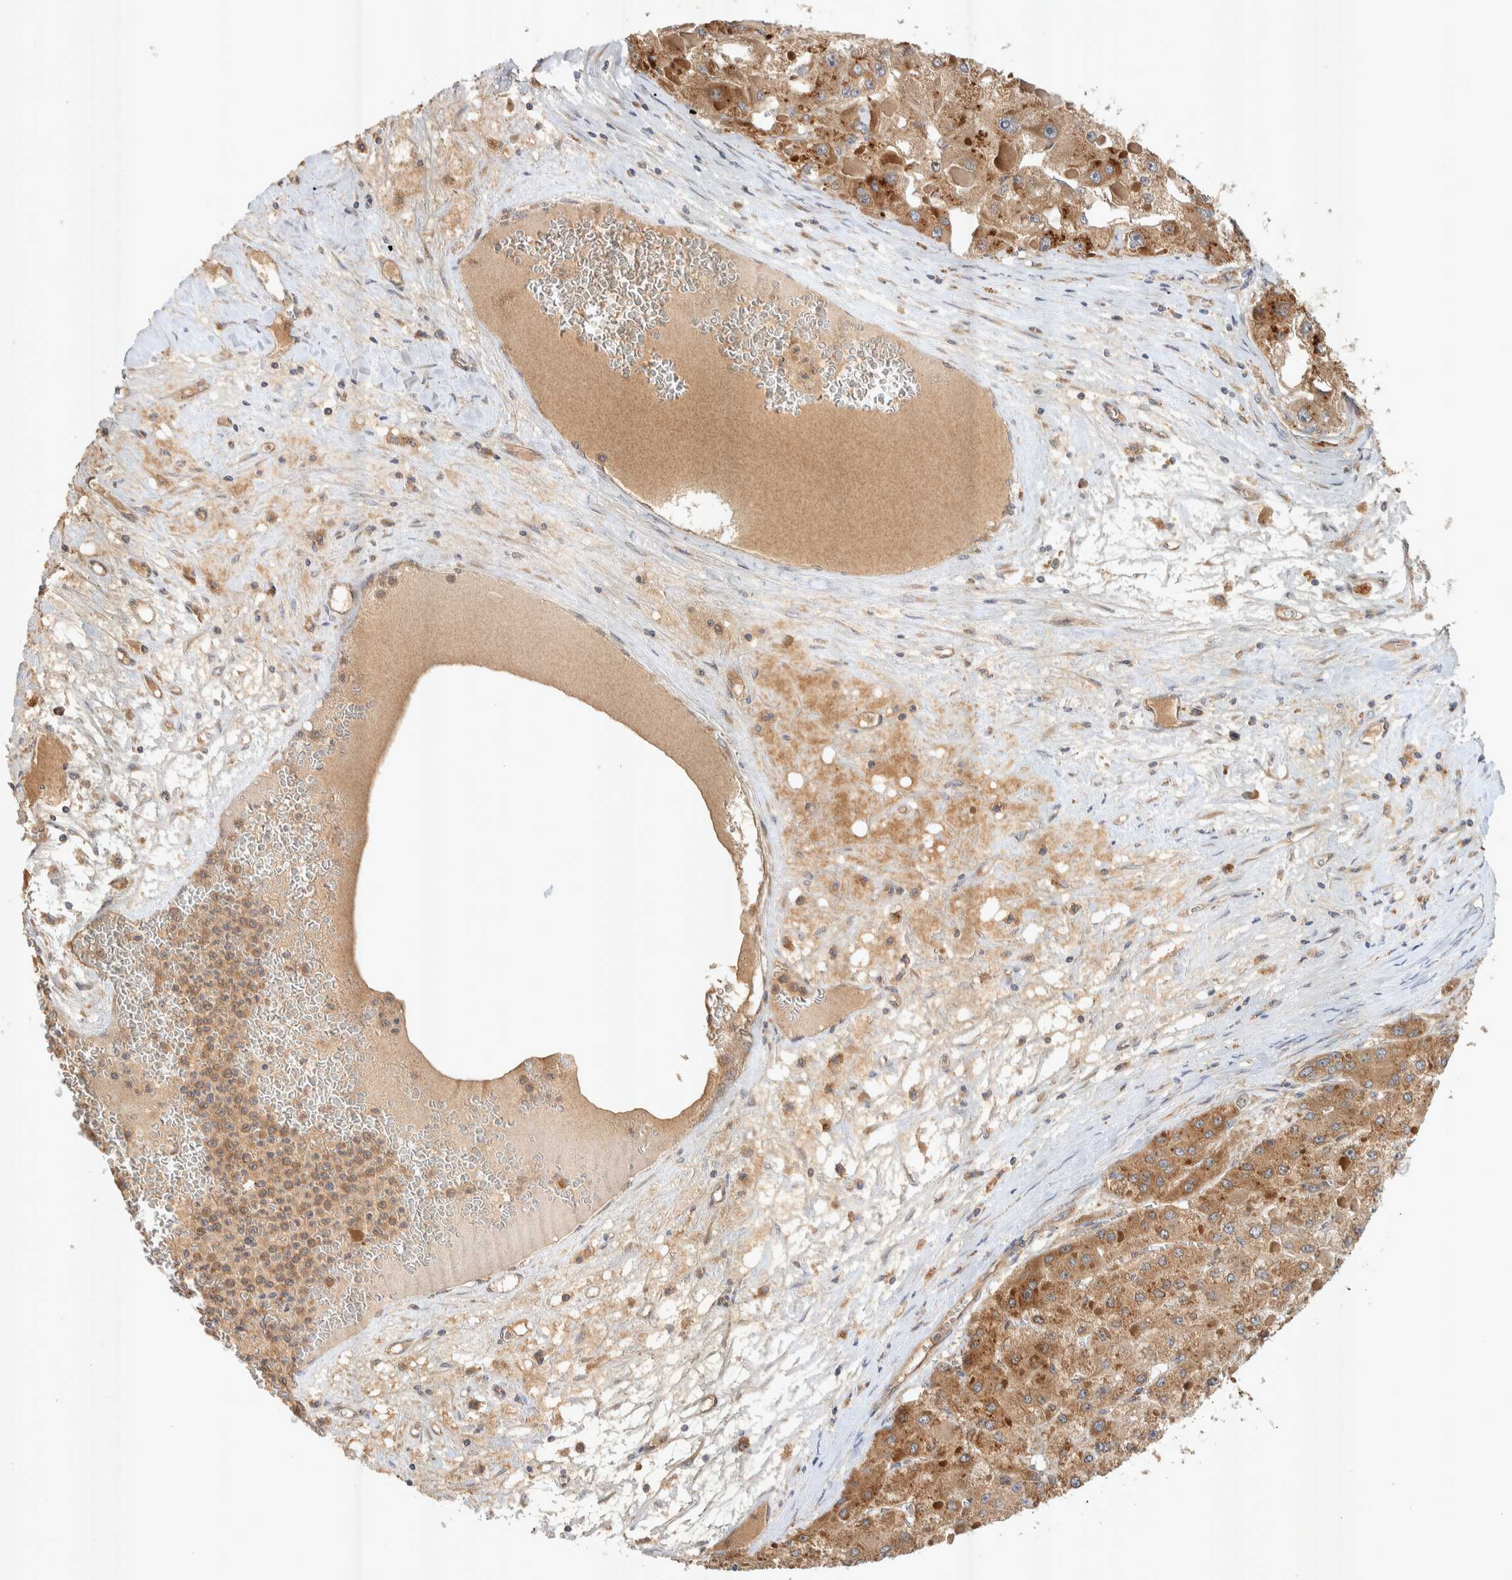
{"staining": {"intensity": "moderate", "quantity": ">75%", "location": "cytoplasmic/membranous"}, "tissue": "liver cancer", "cell_type": "Tumor cells", "image_type": "cancer", "snomed": [{"axis": "morphology", "description": "Carcinoma, Hepatocellular, NOS"}, {"axis": "topography", "description": "Liver"}], "caption": "IHC of human liver cancer (hepatocellular carcinoma) reveals medium levels of moderate cytoplasmic/membranous positivity in about >75% of tumor cells.", "gene": "PXK", "patient": {"sex": "female", "age": 73}}